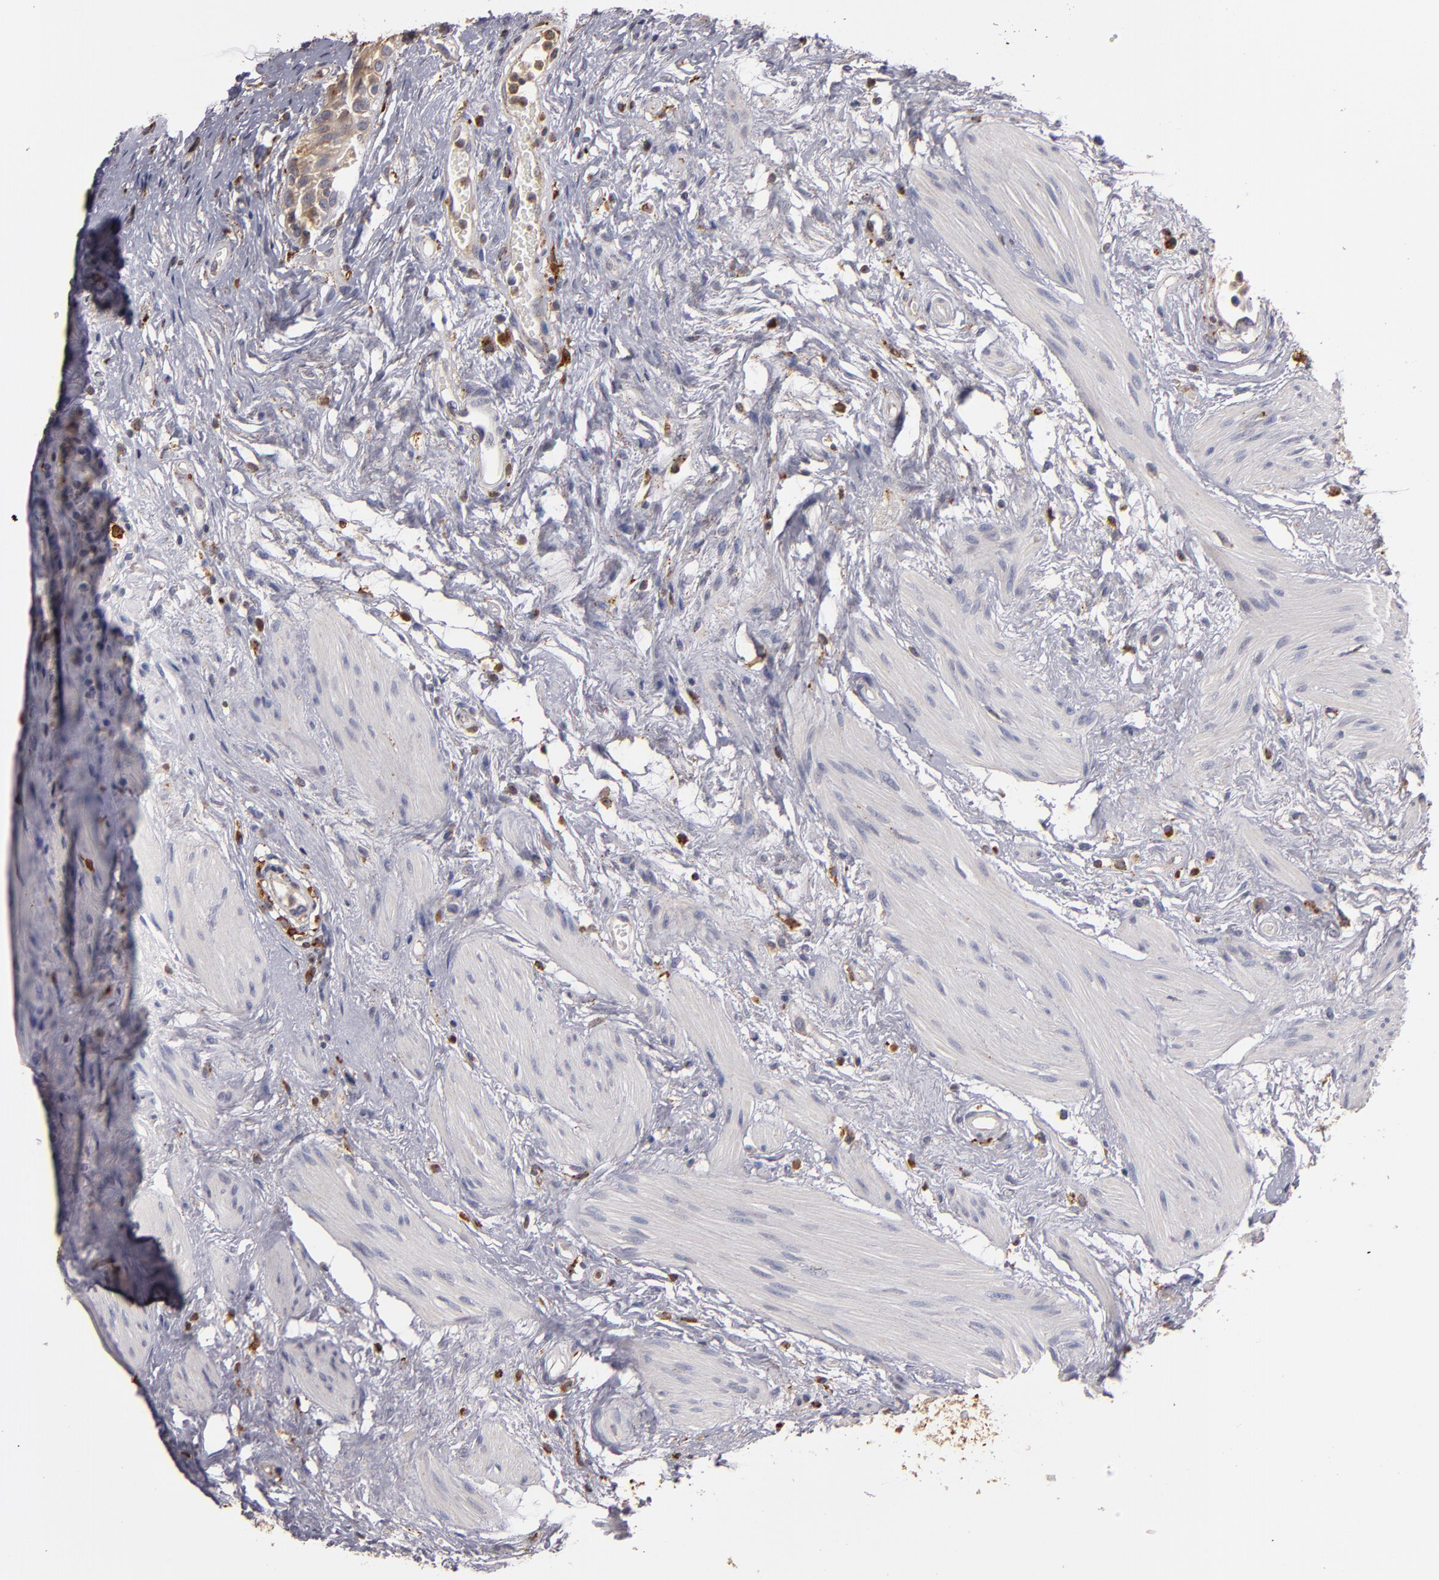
{"staining": {"intensity": "moderate", "quantity": ">75%", "location": "cytoplasmic/membranous"}, "tissue": "urinary bladder", "cell_type": "Urothelial cells", "image_type": "normal", "snomed": [{"axis": "morphology", "description": "Normal tissue, NOS"}, {"axis": "topography", "description": "Urinary bladder"}], "caption": "IHC image of benign urinary bladder stained for a protein (brown), which reveals medium levels of moderate cytoplasmic/membranous positivity in about >75% of urothelial cells.", "gene": "TRAF1", "patient": {"sex": "female", "age": 55}}